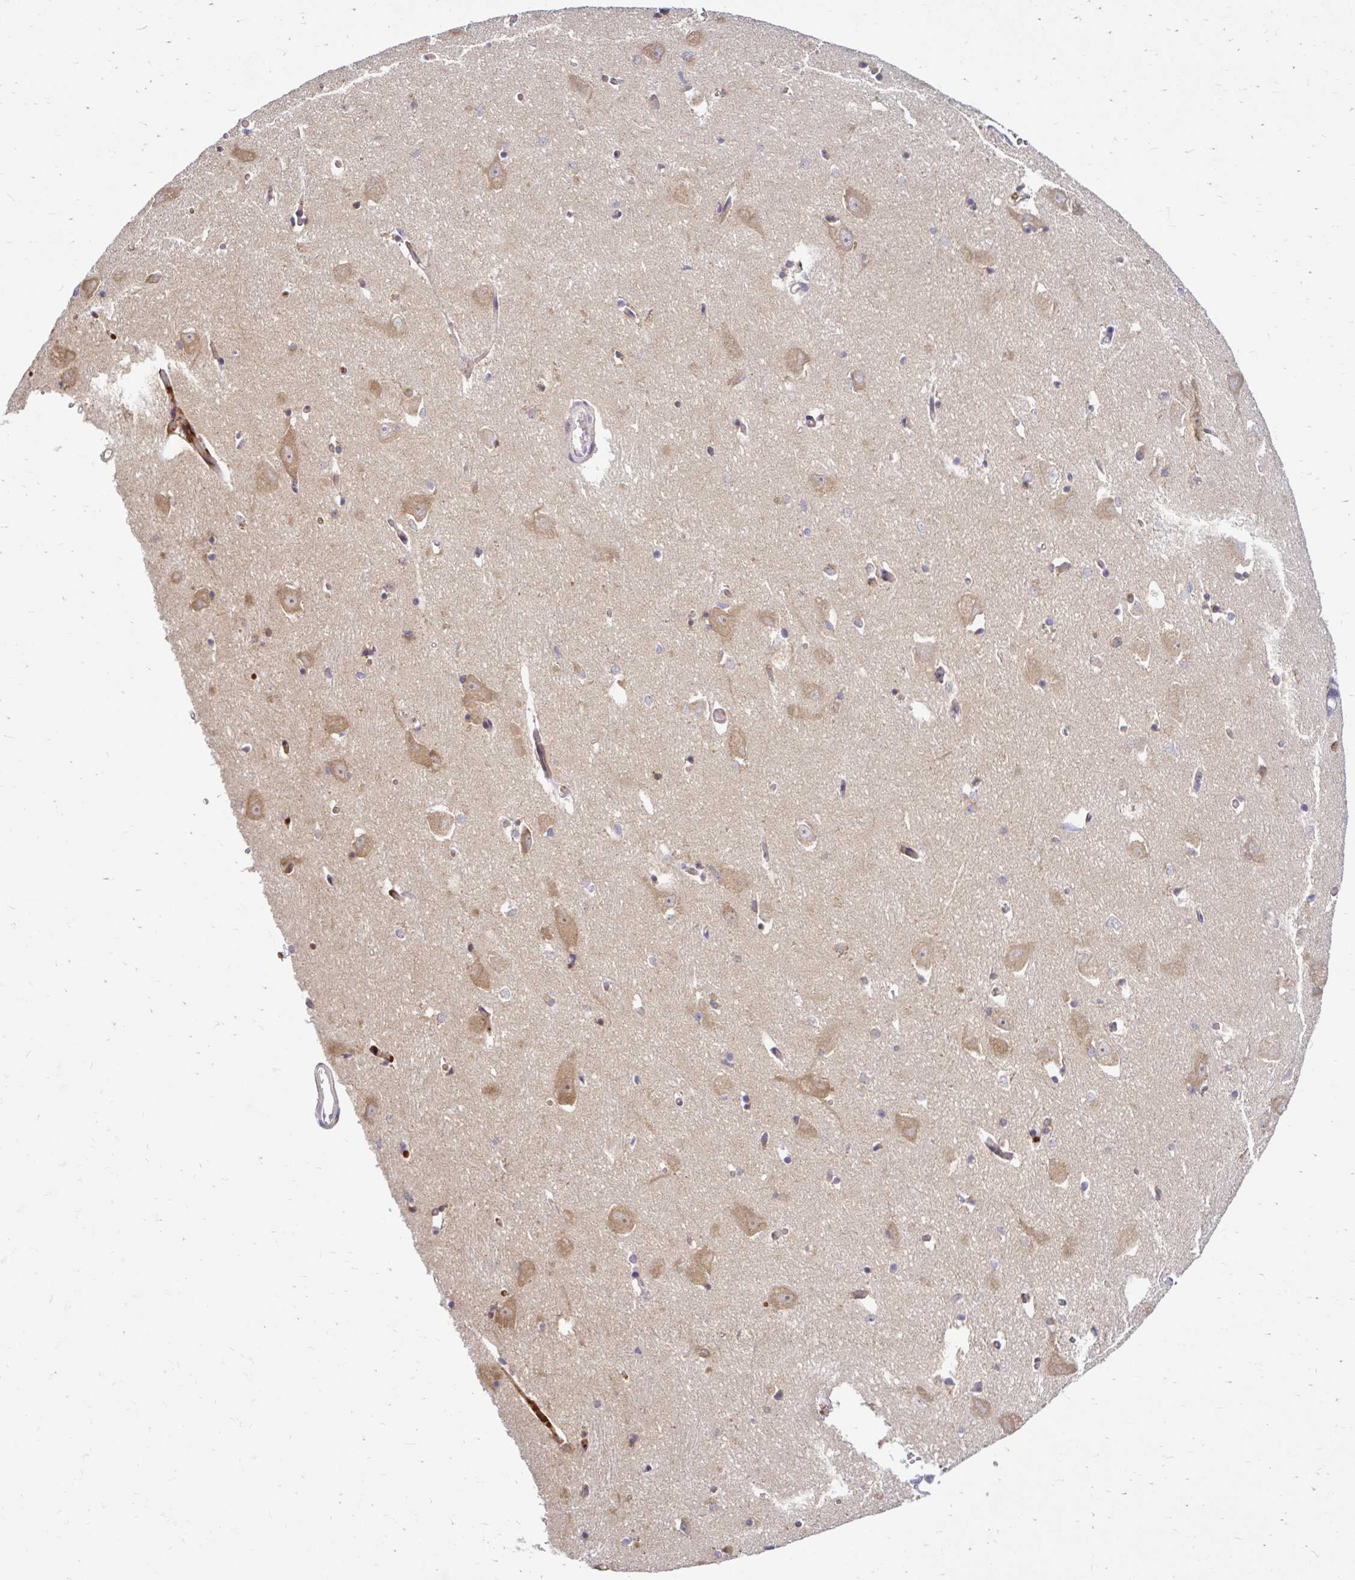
{"staining": {"intensity": "moderate", "quantity": "<25%", "location": "cytoplasmic/membranous"}, "tissue": "caudate", "cell_type": "Glial cells", "image_type": "normal", "snomed": [{"axis": "morphology", "description": "Normal tissue, NOS"}, {"axis": "topography", "description": "Lateral ventricle wall"}, {"axis": "topography", "description": "Hippocampus"}], "caption": "An image showing moderate cytoplasmic/membranous staining in approximately <25% of glial cells in normal caudate, as visualized by brown immunohistochemical staining.", "gene": "ARHGEF37", "patient": {"sex": "female", "age": 63}}